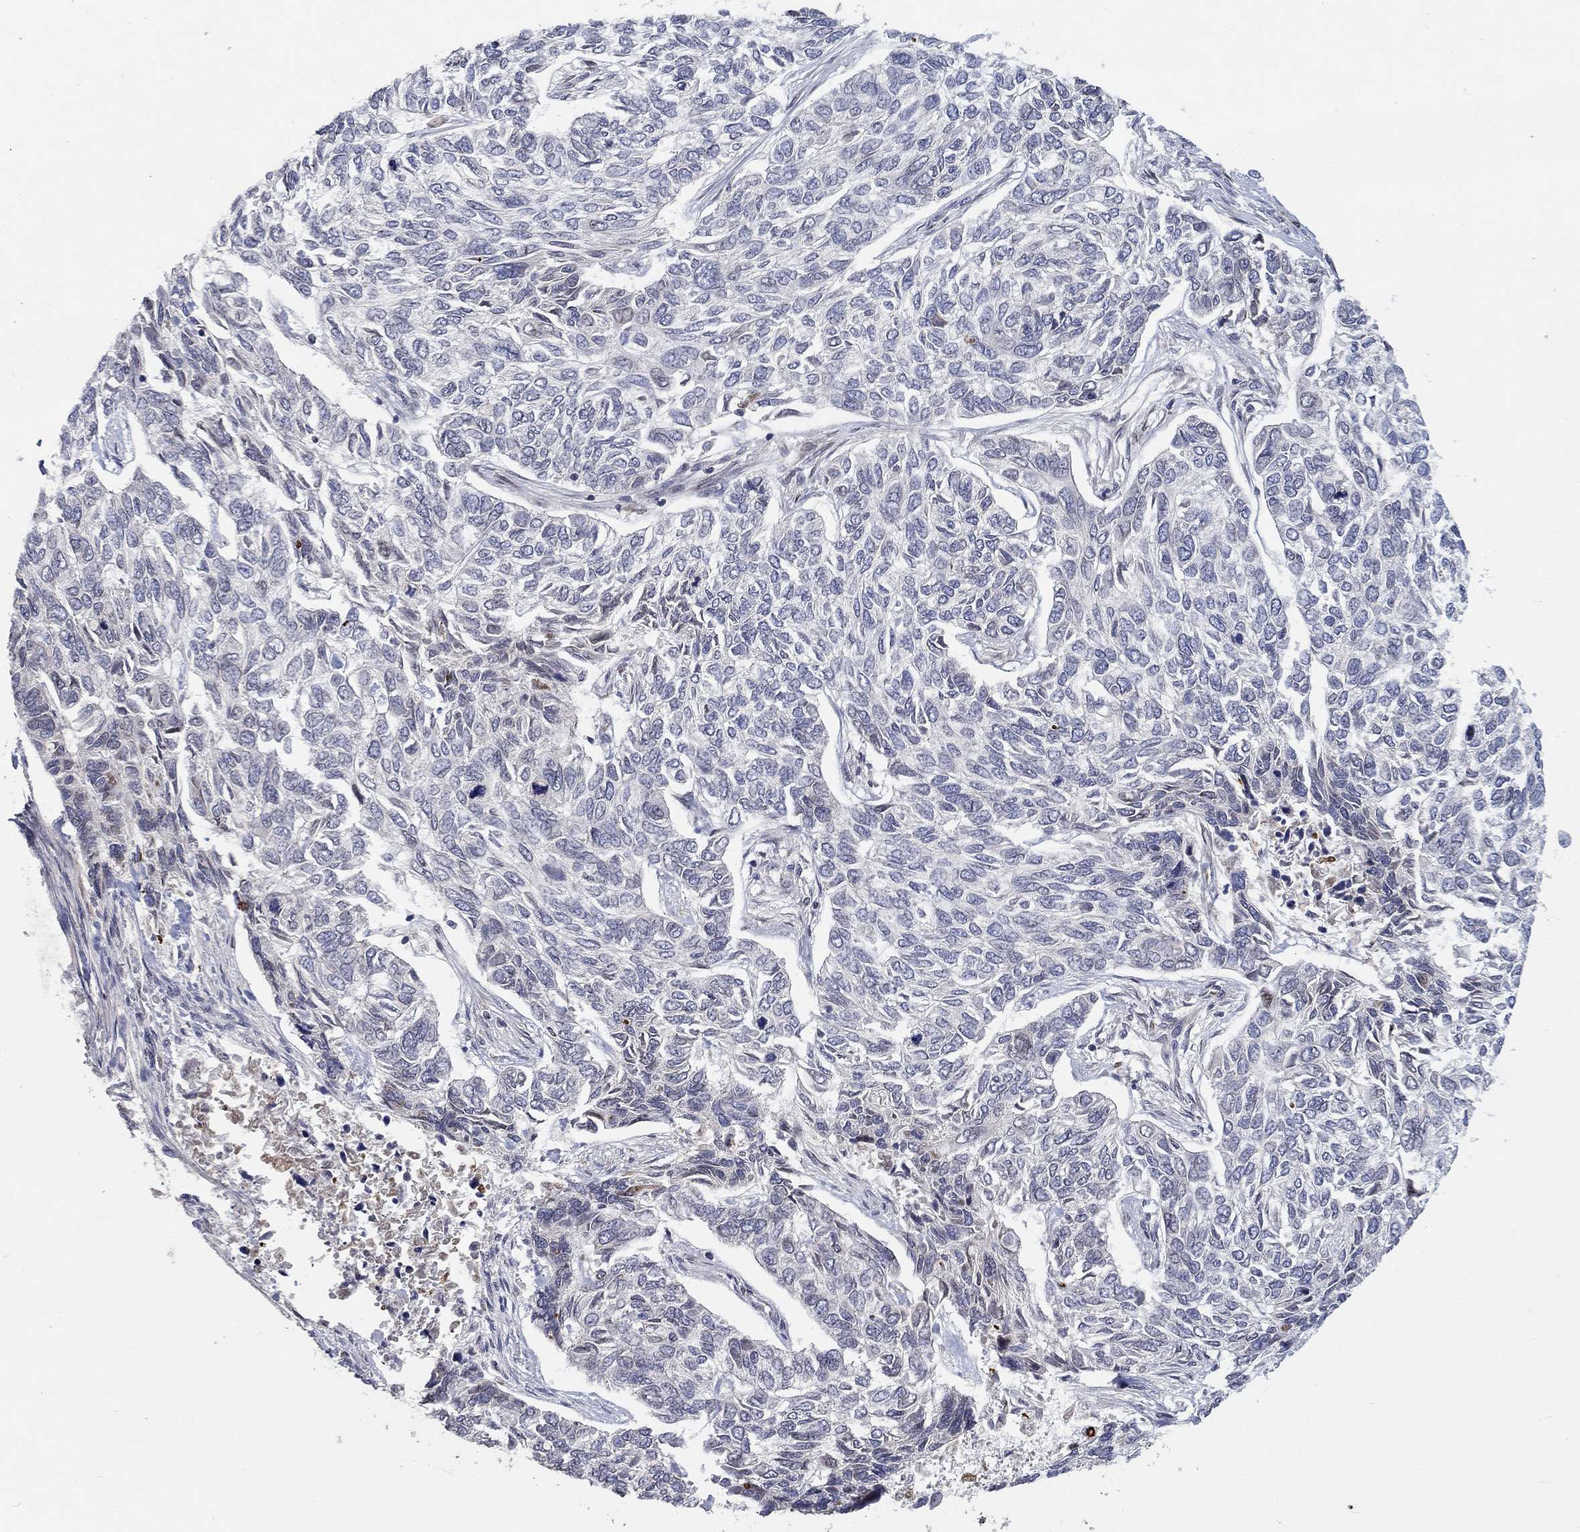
{"staining": {"intensity": "negative", "quantity": "none", "location": "none"}, "tissue": "skin cancer", "cell_type": "Tumor cells", "image_type": "cancer", "snomed": [{"axis": "morphology", "description": "Basal cell carcinoma"}, {"axis": "topography", "description": "Skin"}], "caption": "The micrograph shows no staining of tumor cells in skin basal cell carcinoma.", "gene": "CETN3", "patient": {"sex": "female", "age": 65}}